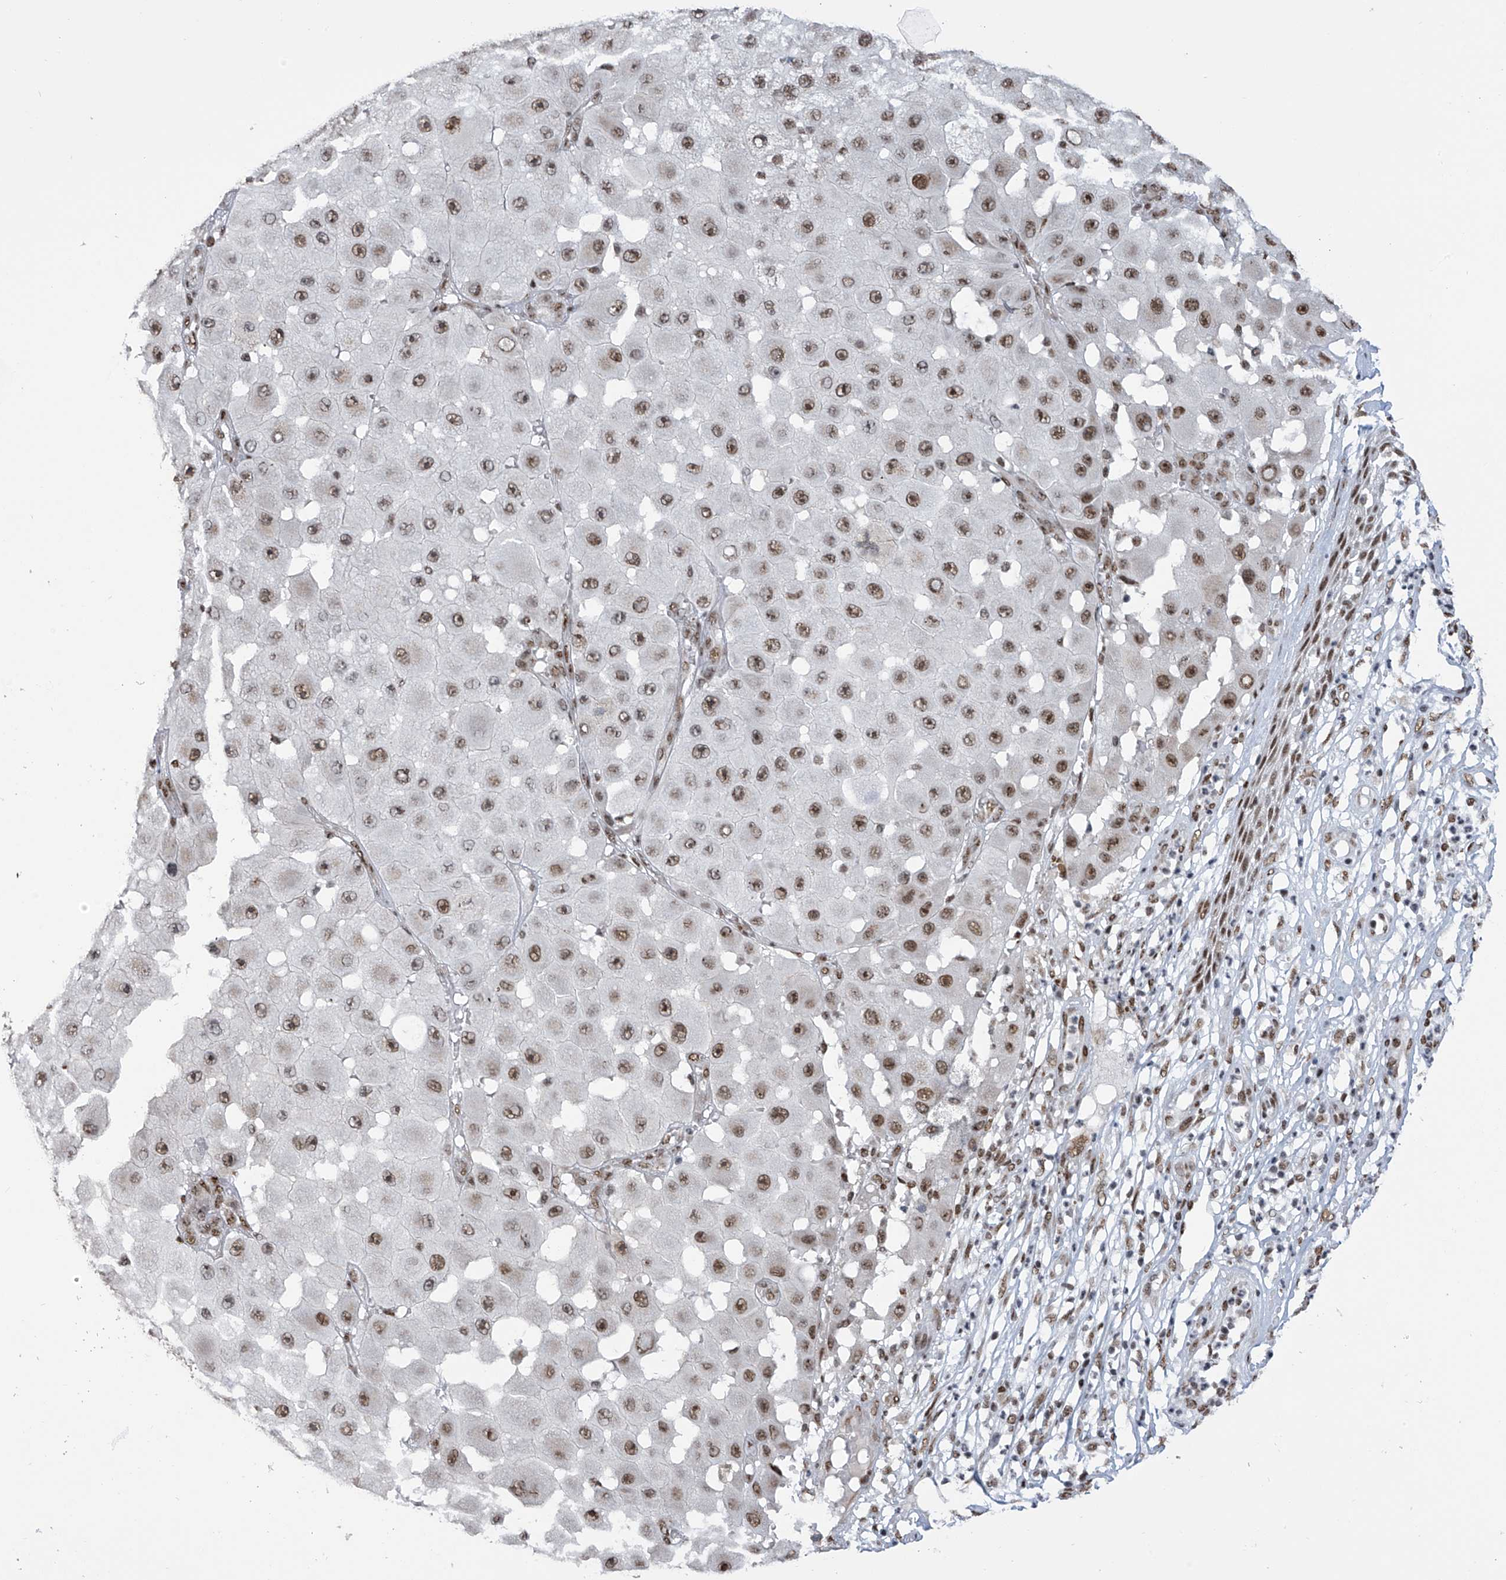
{"staining": {"intensity": "moderate", "quantity": ">75%", "location": "nuclear"}, "tissue": "melanoma", "cell_type": "Tumor cells", "image_type": "cancer", "snomed": [{"axis": "morphology", "description": "Malignant melanoma, NOS"}, {"axis": "topography", "description": "Skin"}], "caption": "Moderate nuclear protein staining is seen in approximately >75% of tumor cells in melanoma.", "gene": "APLF", "patient": {"sex": "female", "age": 81}}